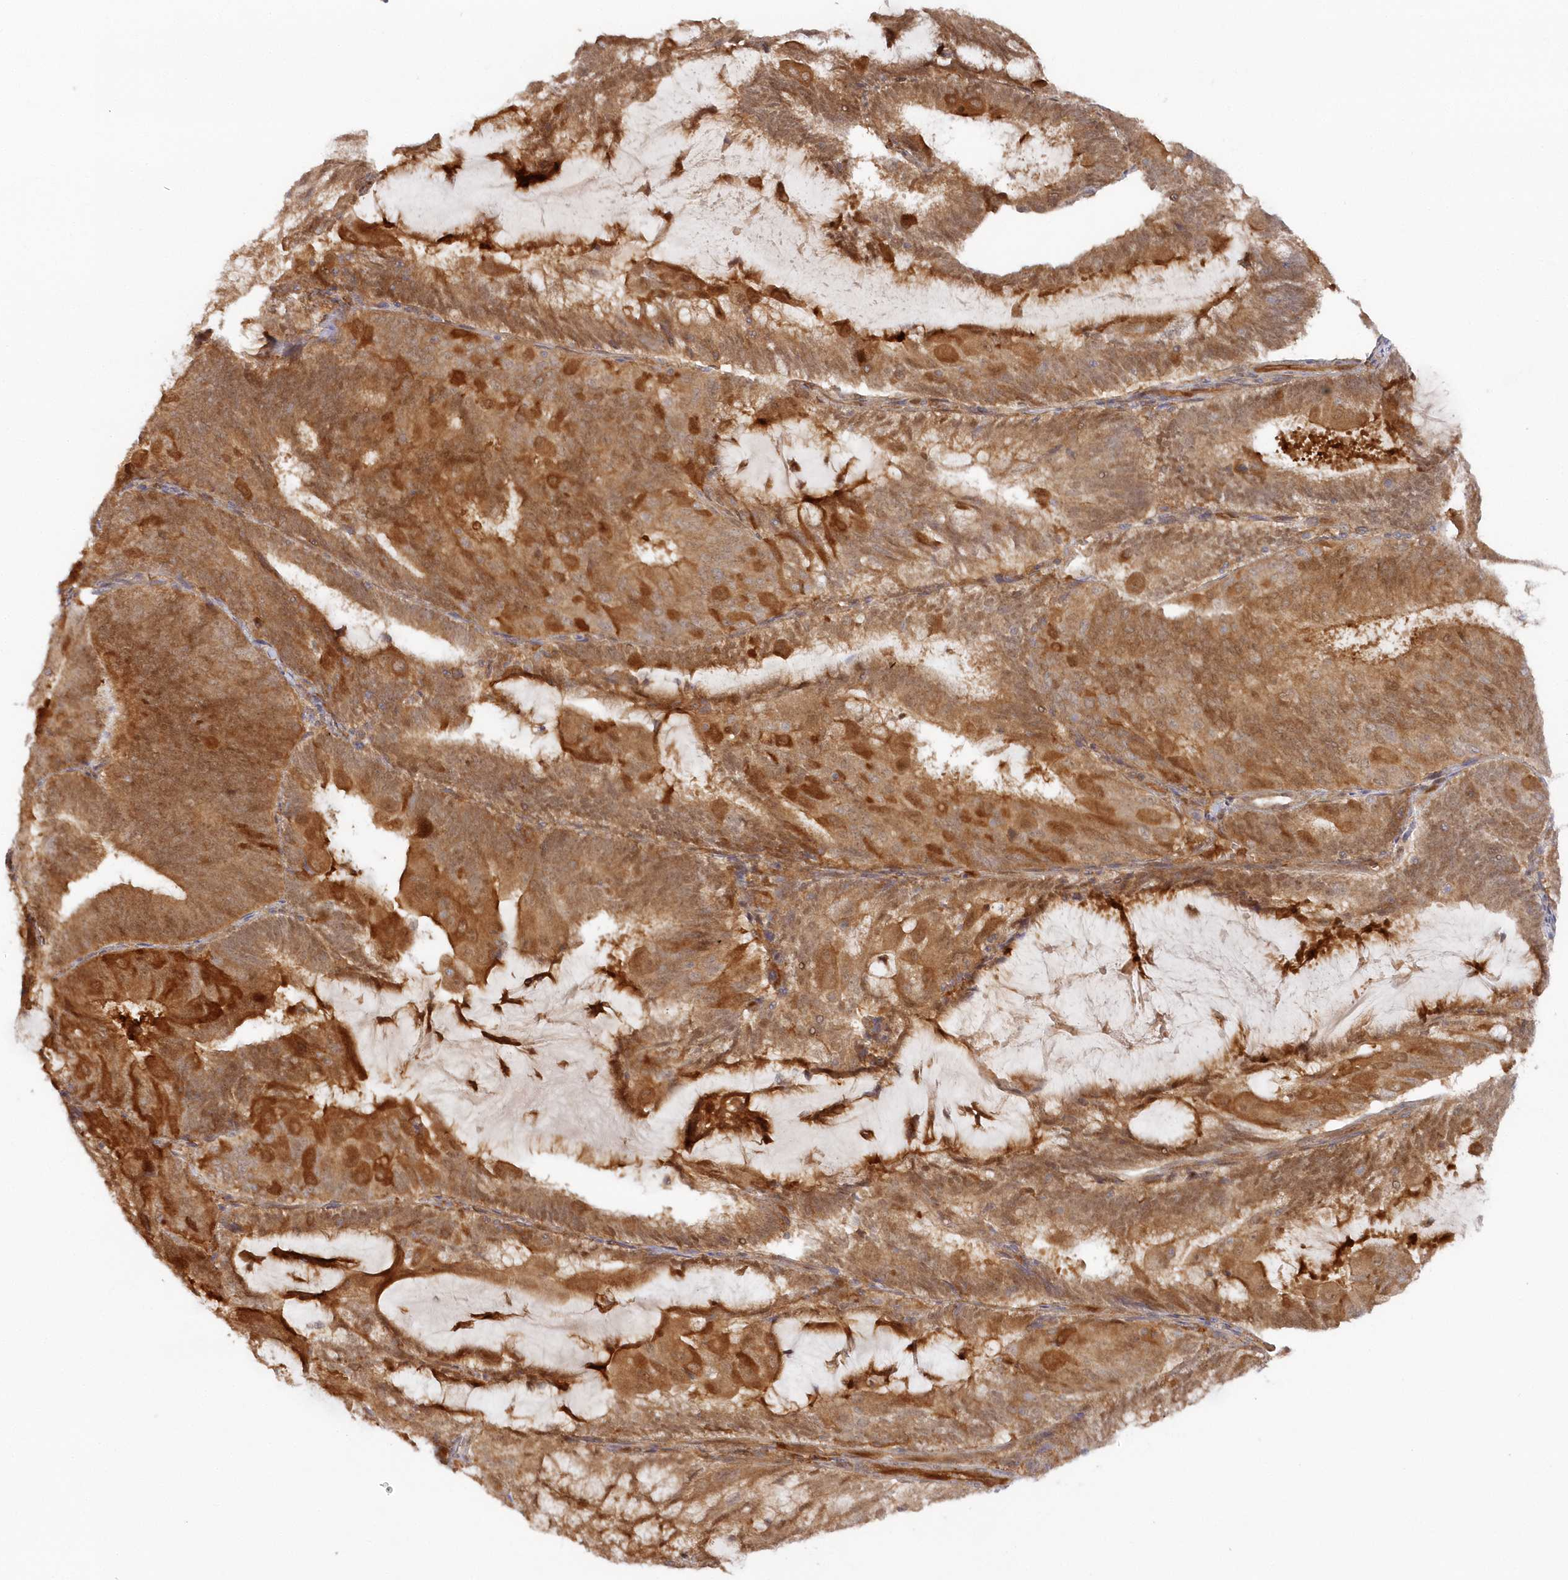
{"staining": {"intensity": "strong", "quantity": ">75%", "location": "cytoplasmic/membranous"}, "tissue": "endometrial cancer", "cell_type": "Tumor cells", "image_type": "cancer", "snomed": [{"axis": "morphology", "description": "Adenocarcinoma, NOS"}, {"axis": "topography", "description": "Endometrium"}], "caption": "A high-resolution photomicrograph shows IHC staining of endometrial cancer, which exhibits strong cytoplasmic/membranous staining in about >75% of tumor cells.", "gene": "GBE1", "patient": {"sex": "female", "age": 81}}